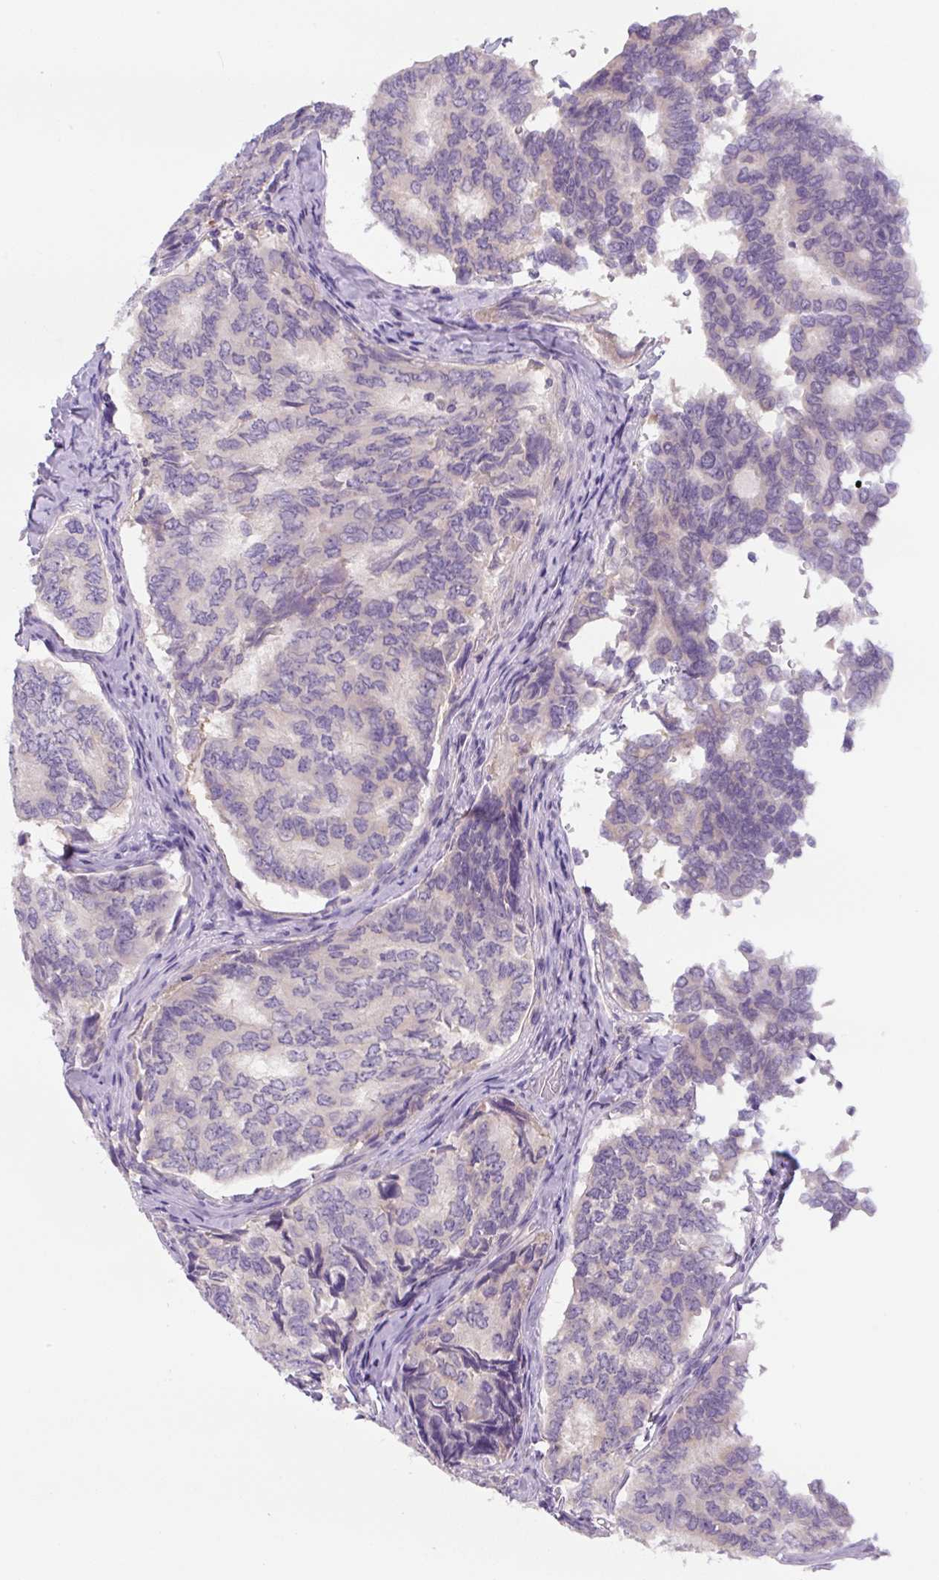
{"staining": {"intensity": "negative", "quantity": "none", "location": "none"}, "tissue": "thyroid cancer", "cell_type": "Tumor cells", "image_type": "cancer", "snomed": [{"axis": "morphology", "description": "Papillary adenocarcinoma, NOS"}, {"axis": "topography", "description": "Thyroid gland"}], "caption": "High power microscopy photomicrograph of an immunohistochemistry photomicrograph of thyroid cancer, revealing no significant expression in tumor cells.", "gene": "FZD5", "patient": {"sex": "female", "age": 35}}